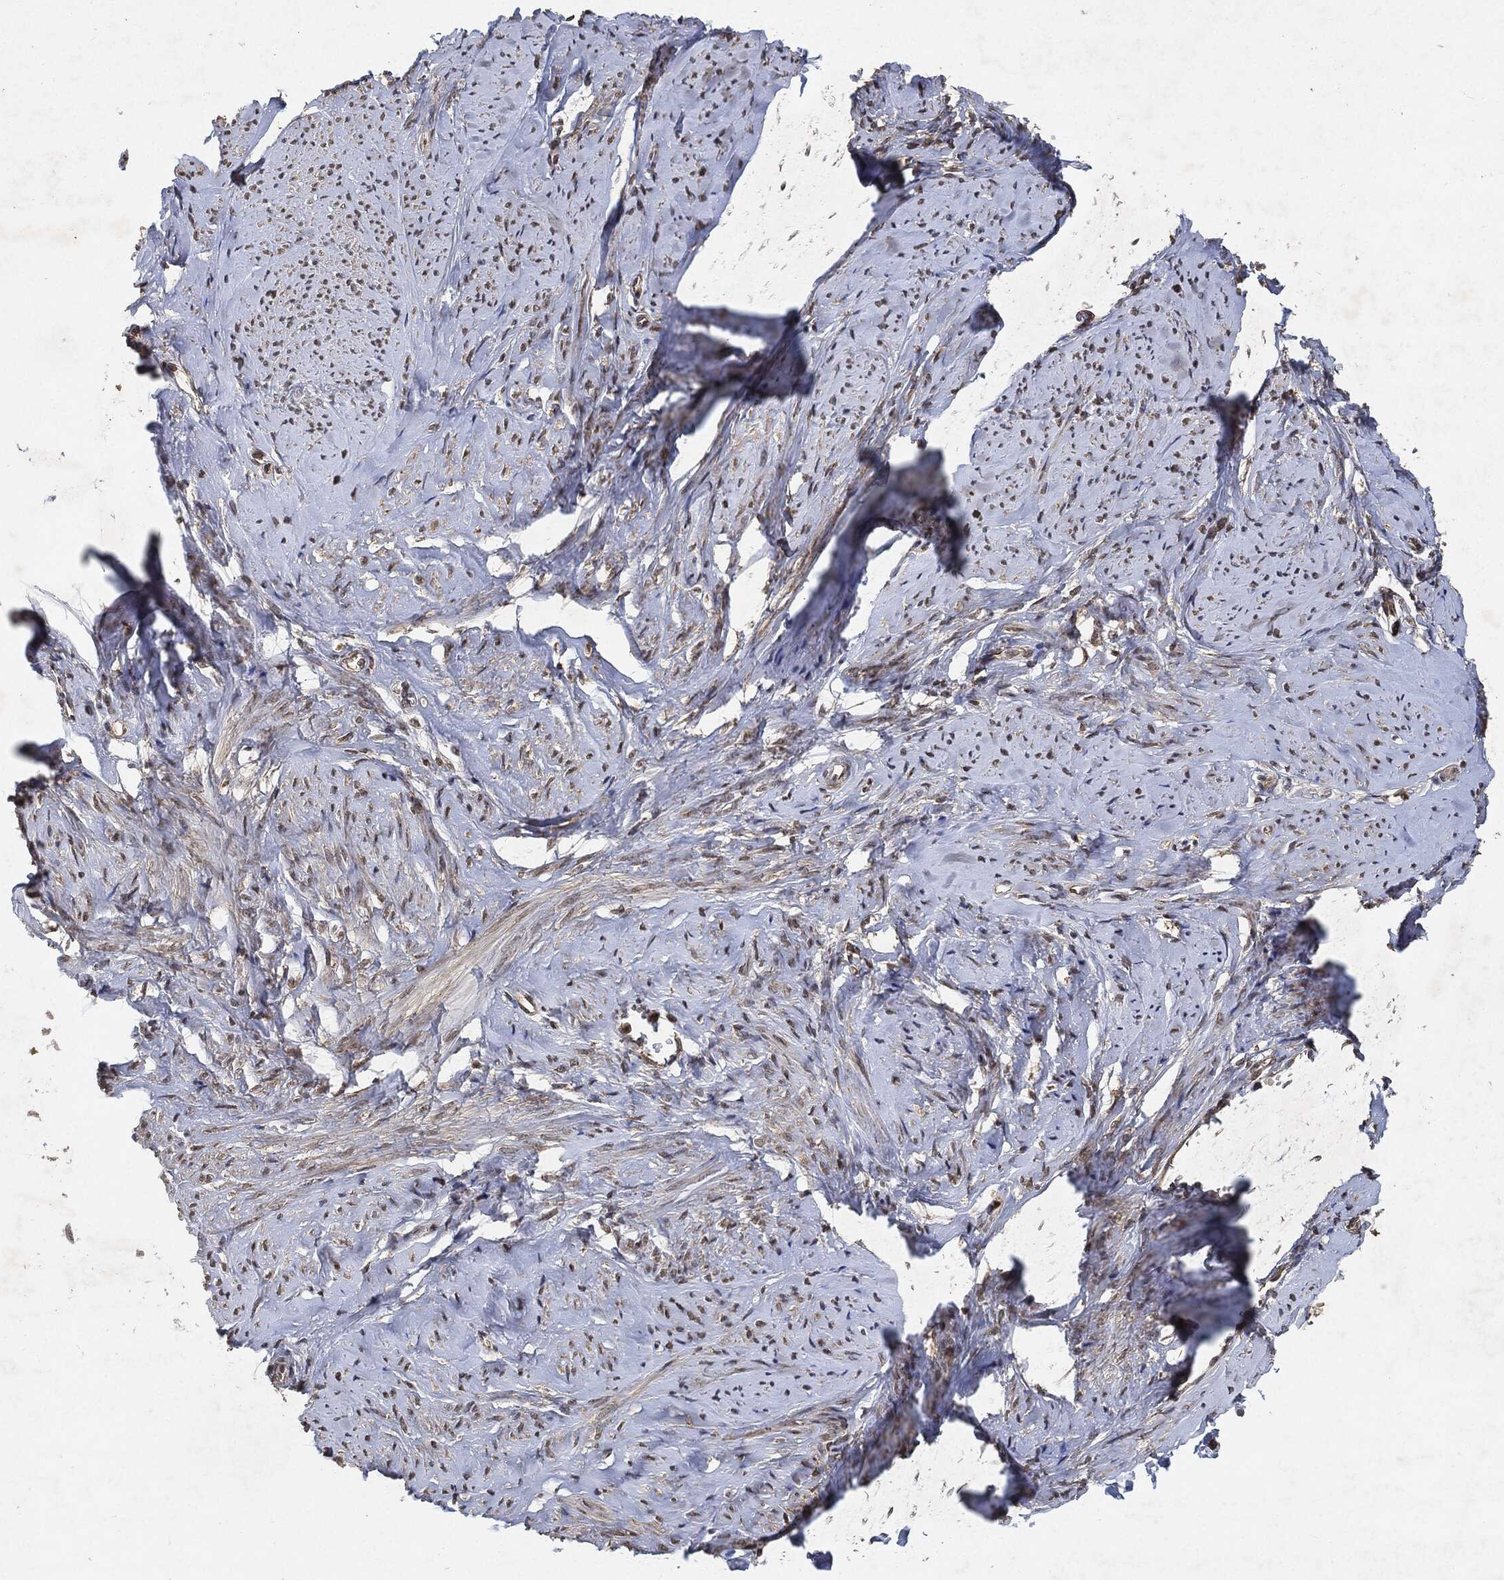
{"staining": {"intensity": "moderate", "quantity": "<25%", "location": "cytoplasmic/membranous"}, "tissue": "smooth muscle", "cell_type": "Smooth muscle cells", "image_type": "normal", "snomed": [{"axis": "morphology", "description": "Normal tissue, NOS"}, {"axis": "topography", "description": "Smooth muscle"}], "caption": "This histopathology image displays IHC staining of unremarkable human smooth muscle, with low moderate cytoplasmic/membranous staining in approximately <25% of smooth muscle cells.", "gene": "ZNF226", "patient": {"sex": "female", "age": 48}}